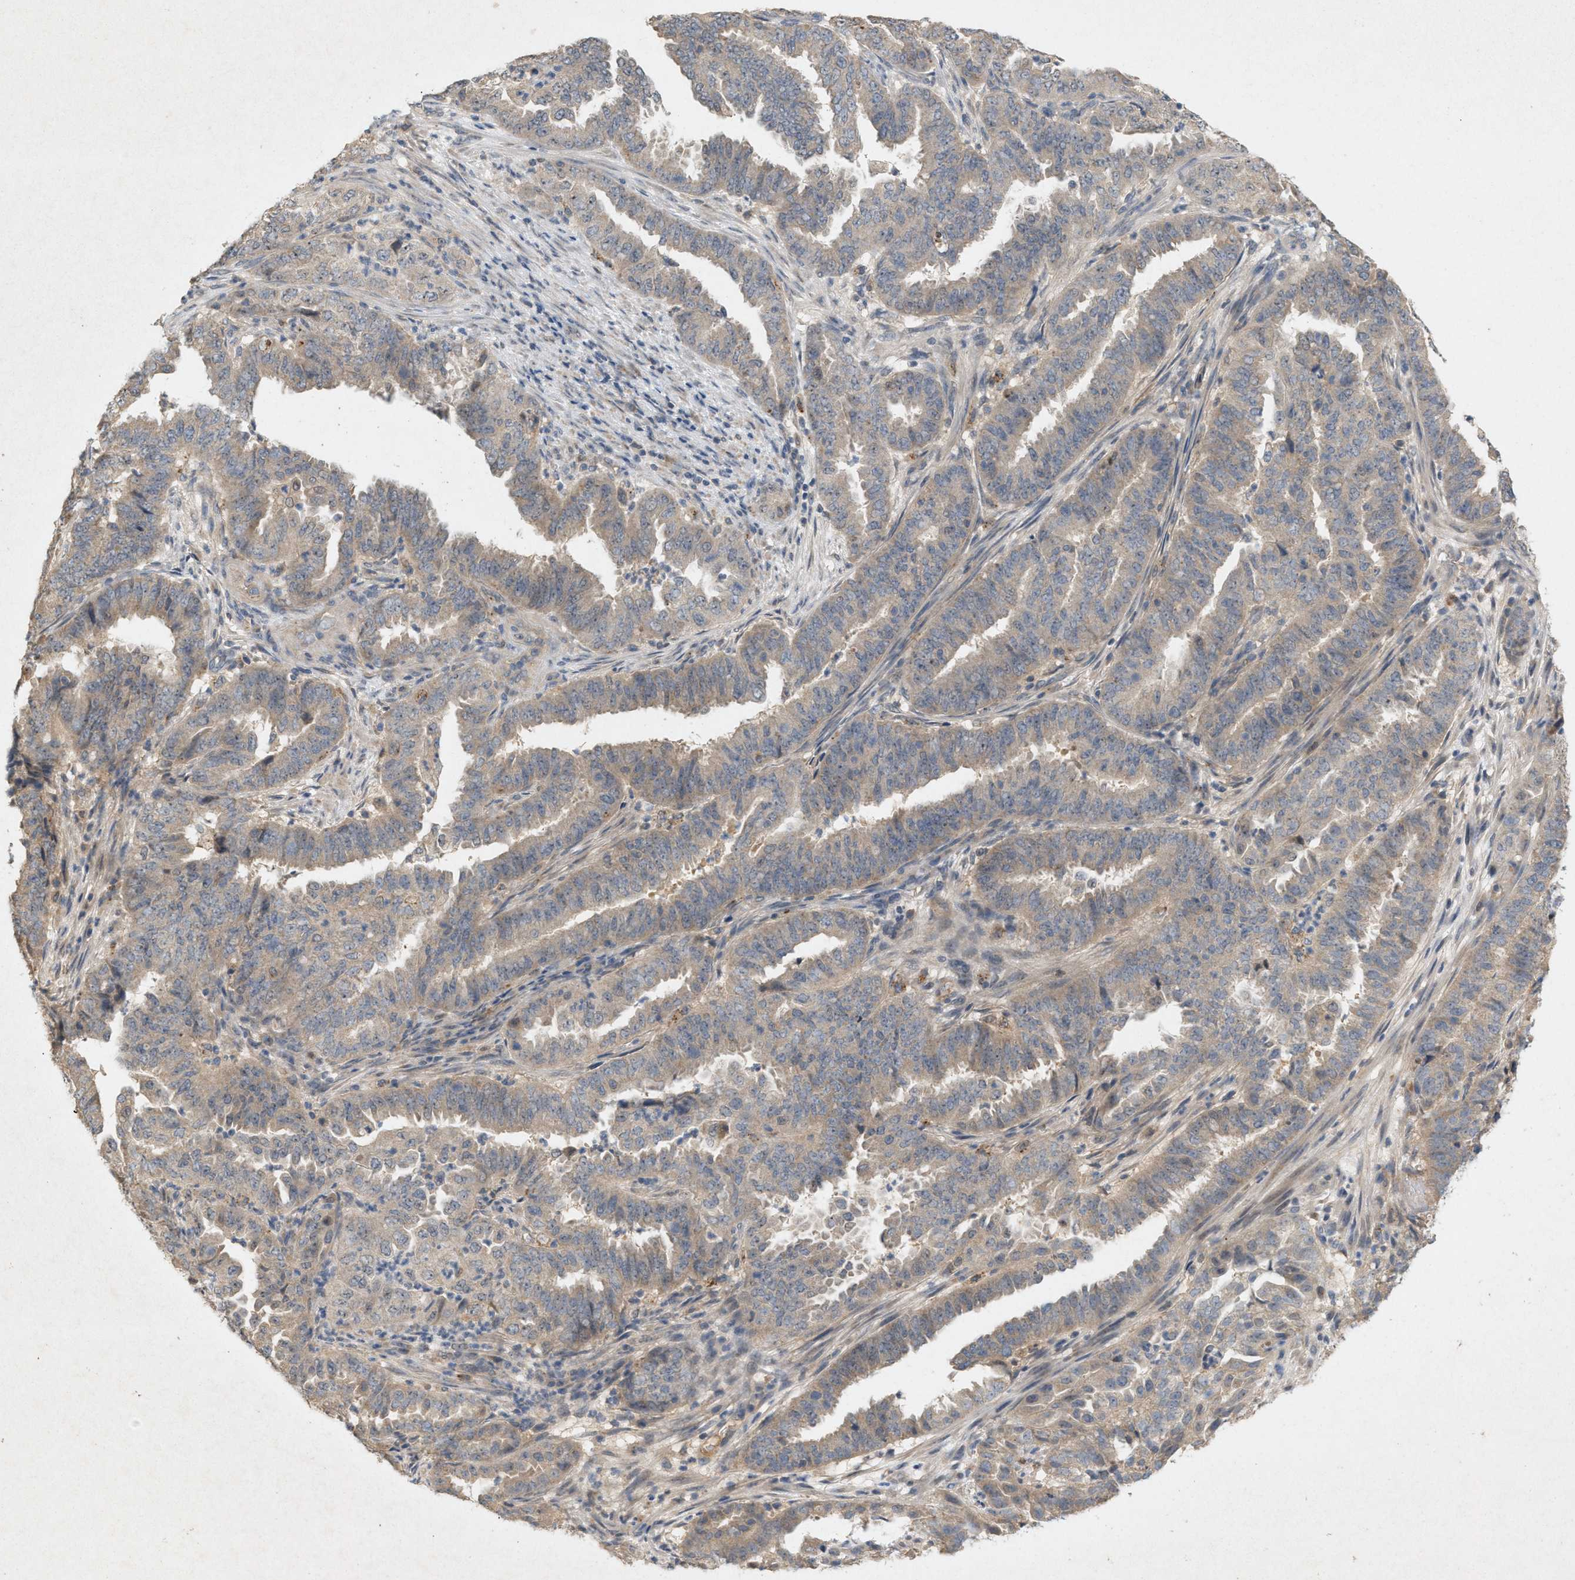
{"staining": {"intensity": "weak", "quantity": "25%-75%", "location": "cytoplasmic/membranous"}, "tissue": "endometrial cancer", "cell_type": "Tumor cells", "image_type": "cancer", "snomed": [{"axis": "morphology", "description": "Adenocarcinoma, NOS"}, {"axis": "topography", "description": "Endometrium"}], "caption": "Endometrial adenocarcinoma was stained to show a protein in brown. There is low levels of weak cytoplasmic/membranous staining in about 25%-75% of tumor cells. Using DAB (brown) and hematoxylin (blue) stains, captured at high magnification using brightfield microscopy.", "gene": "DCAF7", "patient": {"sex": "female", "age": 51}}